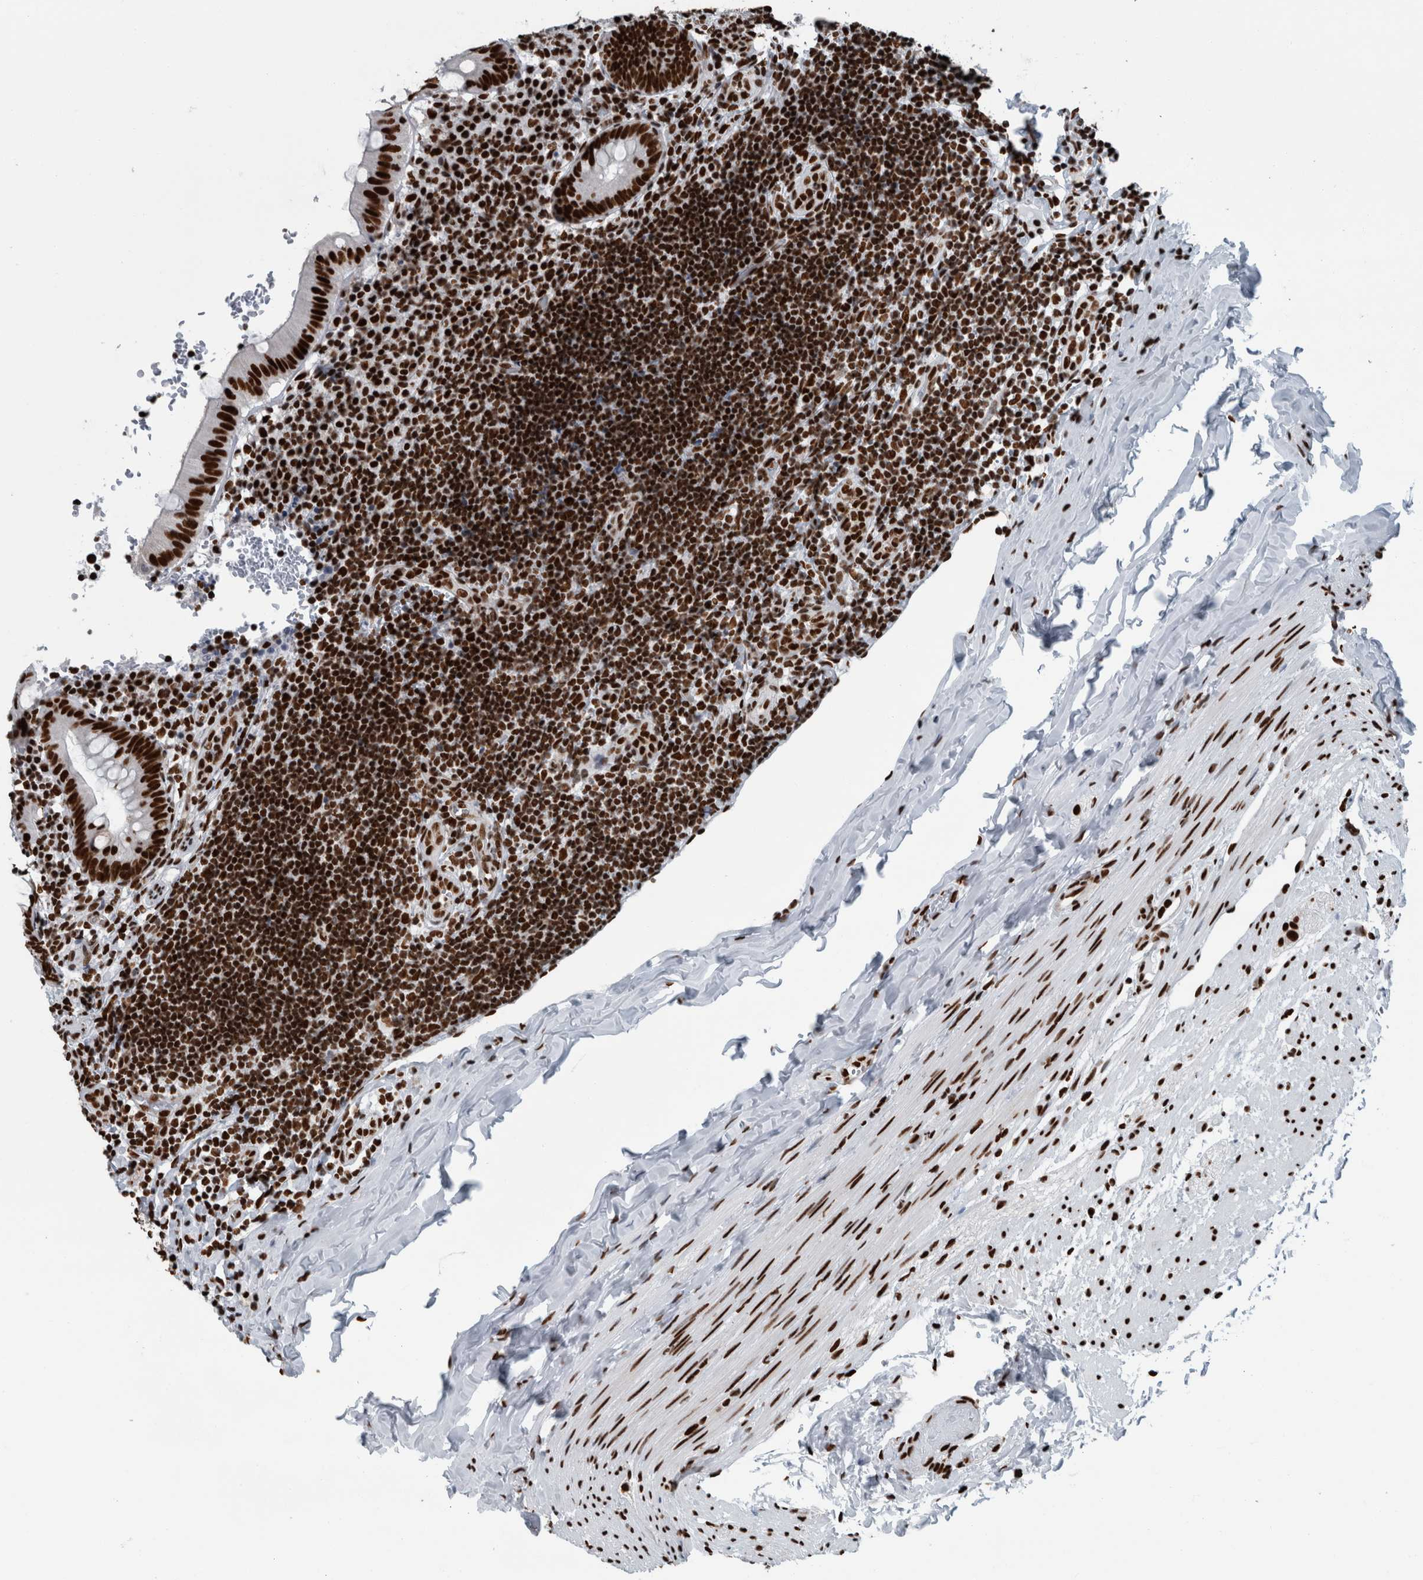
{"staining": {"intensity": "strong", "quantity": ">75%", "location": "nuclear"}, "tissue": "appendix", "cell_type": "Glandular cells", "image_type": "normal", "snomed": [{"axis": "morphology", "description": "Normal tissue, NOS"}, {"axis": "topography", "description": "Appendix"}], "caption": "Immunohistochemistry (IHC) of benign human appendix reveals high levels of strong nuclear positivity in approximately >75% of glandular cells. The protein is stained brown, and the nuclei are stained in blue (DAB IHC with brightfield microscopy, high magnification).", "gene": "DNMT3A", "patient": {"sex": "male", "age": 8}}